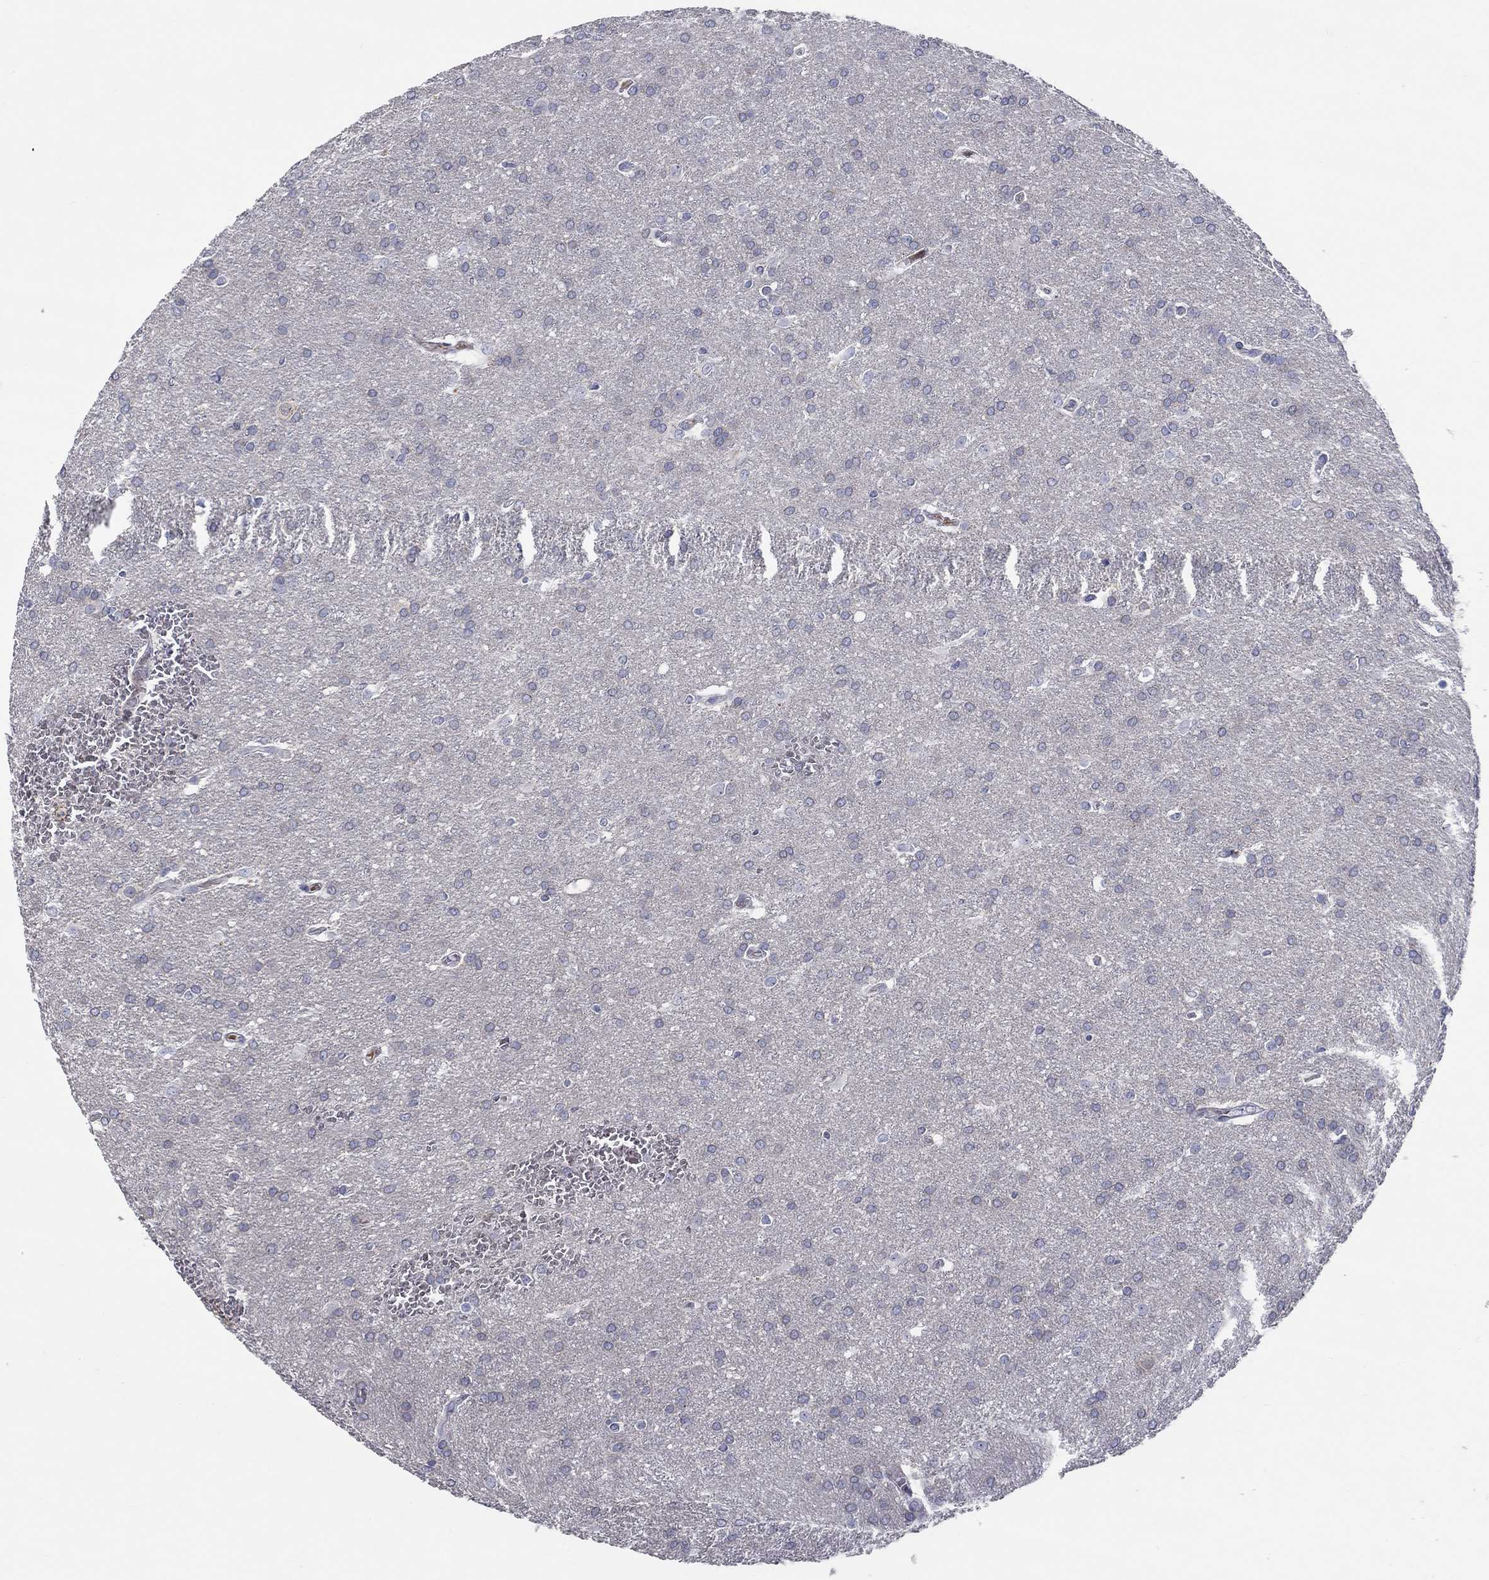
{"staining": {"intensity": "negative", "quantity": "none", "location": "none"}, "tissue": "glioma", "cell_type": "Tumor cells", "image_type": "cancer", "snomed": [{"axis": "morphology", "description": "Glioma, malignant, Low grade"}, {"axis": "topography", "description": "Brain"}], "caption": "Immunohistochemistry of glioma demonstrates no positivity in tumor cells.", "gene": "ARHGAP36", "patient": {"sex": "female", "age": 32}}